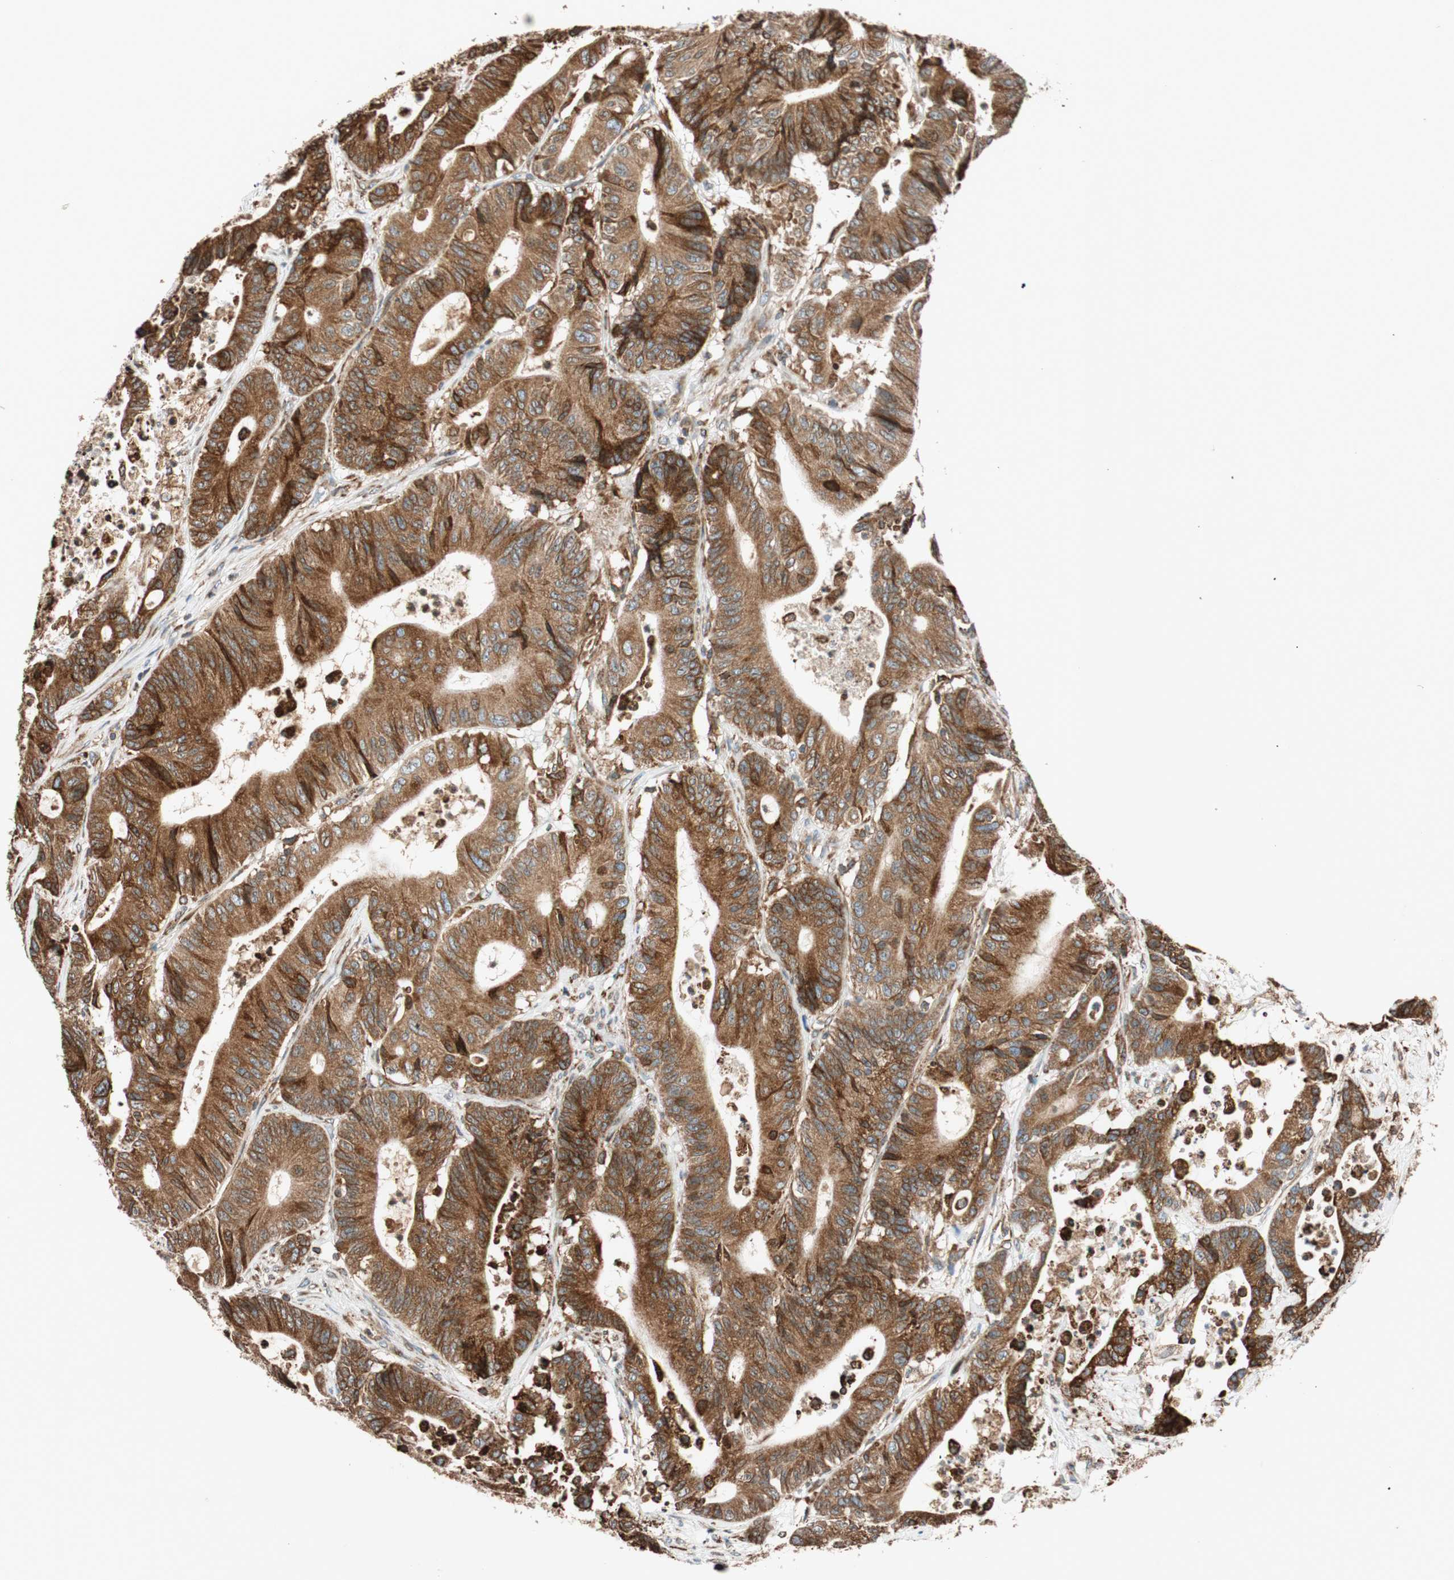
{"staining": {"intensity": "strong", "quantity": ">75%", "location": "cytoplasmic/membranous"}, "tissue": "colorectal cancer", "cell_type": "Tumor cells", "image_type": "cancer", "snomed": [{"axis": "morphology", "description": "Adenocarcinoma, NOS"}, {"axis": "topography", "description": "Colon"}], "caption": "High-magnification brightfield microscopy of colorectal cancer (adenocarcinoma) stained with DAB (brown) and counterstained with hematoxylin (blue). tumor cells exhibit strong cytoplasmic/membranous staining is seen in approximately>75% of cells.", "gene": "PRKCSH", "patient": {"sex": "female", "age": 84}}